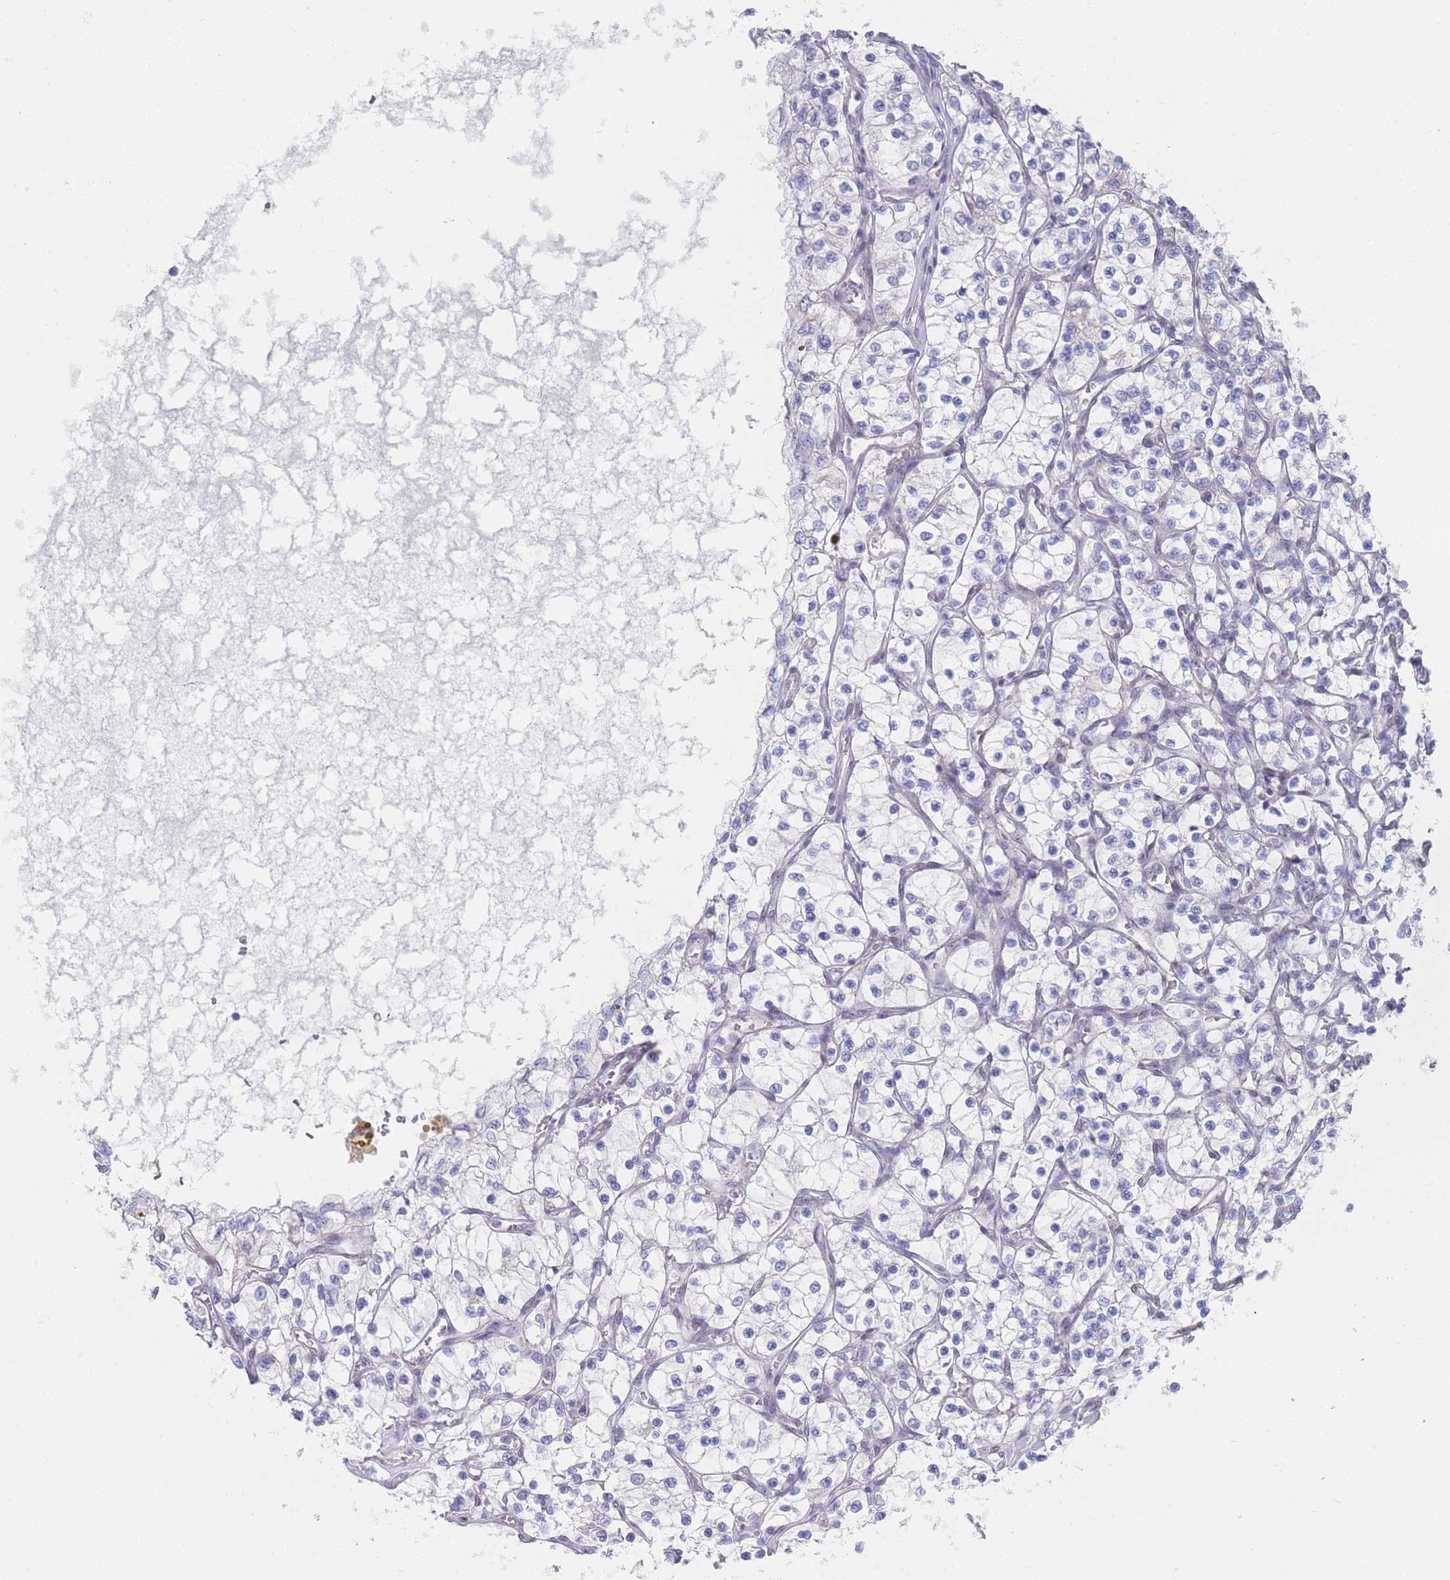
{"staining": {"intensity": "negative", "quantity": "none", "location": "none"}, "tissue": "renal cancer", "cell_type": "Tumor cells", "image_type": "cancer", "snomed": [{"axis": "morphology", "description": "Adenocarcinoma, NOS"}, {"axis": "topography", "description": "Kidney"}], "caption": "This is an immunohistochemistry histopathology image of renal cancer. There is no positivity in tumor cells.", "gene": "ZNF142", "patient": {"sex": "female", "age": 69}}